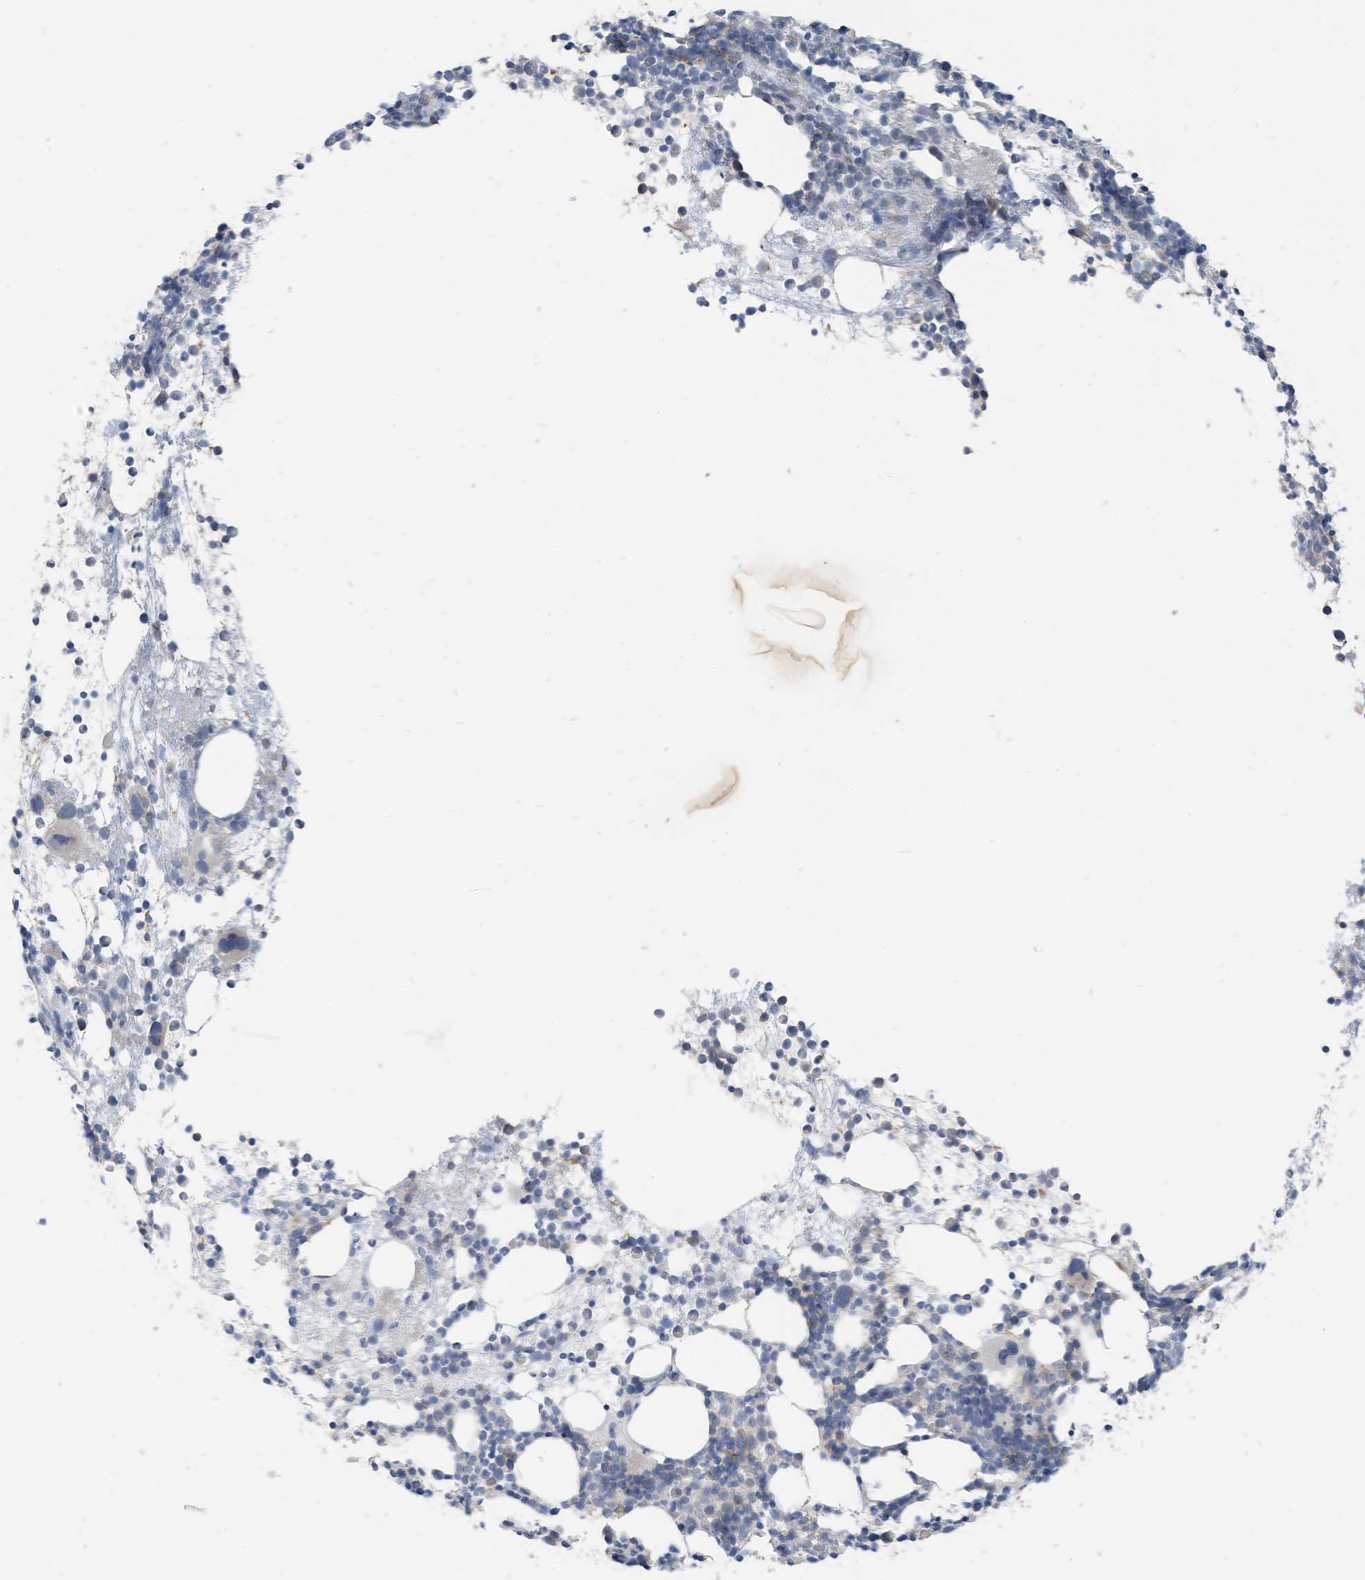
{"staining": {"intensity": "weak", "quantity": "<25%", "location": "cytoplasmic/membranous"}, "tissue": "bone marrow", "cell_type": "Hematopoietic cells", "image_type": "normal", "snomed": [{"axis": "morphology", "description": "Normal tissue, NOS"}, {"axis": "topography", "description": "Bone marrow"}], "caption": "IHC photomicrograph of normal bone marrow: bone marrow stained with DAB demonstrates no significant protein staining in hematopoietic cells. (DAB (3,3'-diaminobenzidine) immunohistochemistry, high magnification).", "gene": "LDAH", "patient": {"sex": "female", "age": 57}}